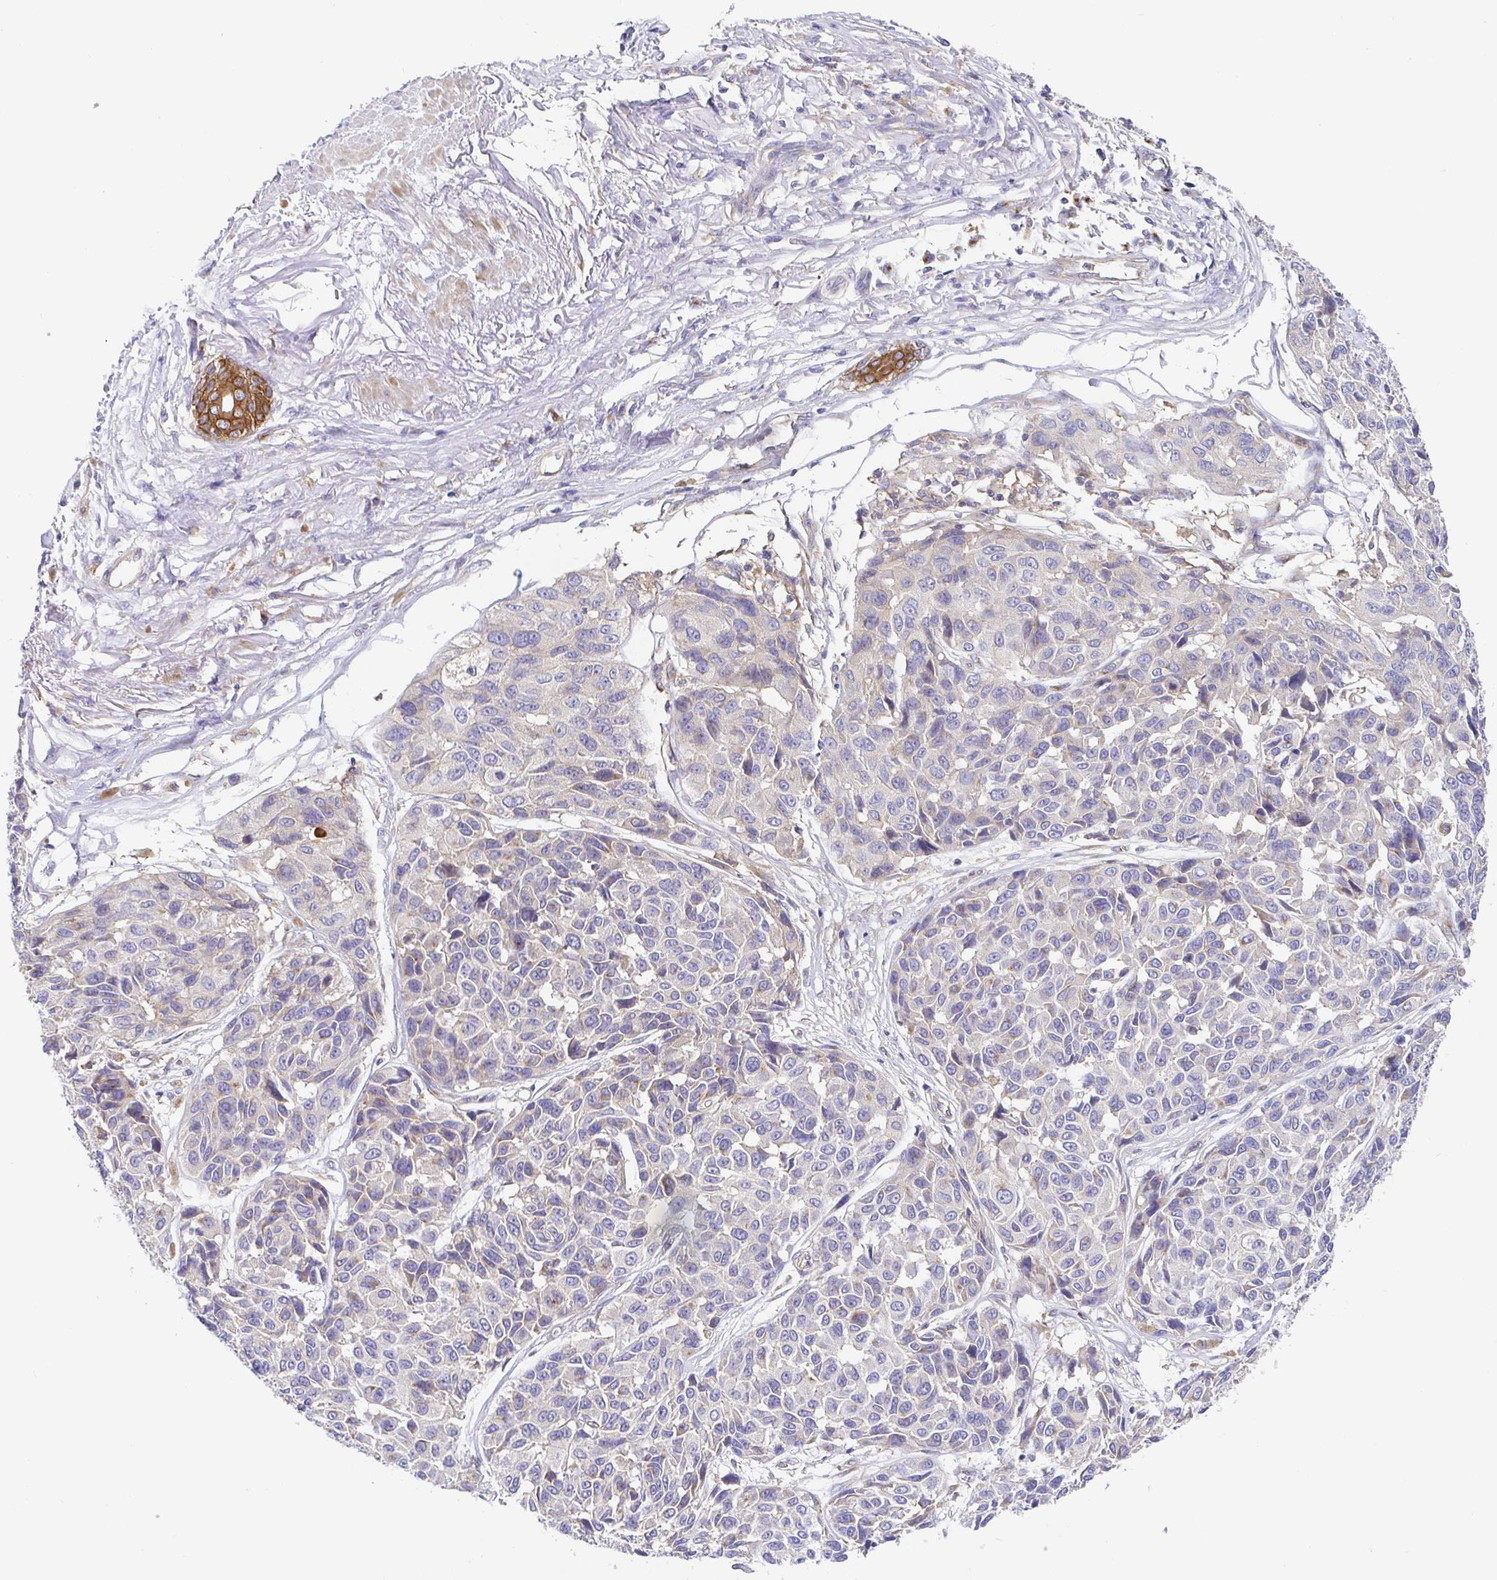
{"staining": {"intensity": "moderate", "quantity": "<25%", "location": "cytoplasmic/membranous"}, "tissue": "melanoma", "cell_type": "Tumor cells", "image_type": "cancer", "snomed": [{"axis": "morphology", "description": "Malignant melanoma, NOS"}, {"axis": "topography", "description": "Skin"}], "caption": "A micrograph of human melanoma stained for a protein demonstrates moderate cytoplasmic/membranous brown staining in tumor cells.", "gene": "GOLGA1", "patient": {"sex": "female", "age": 66}}